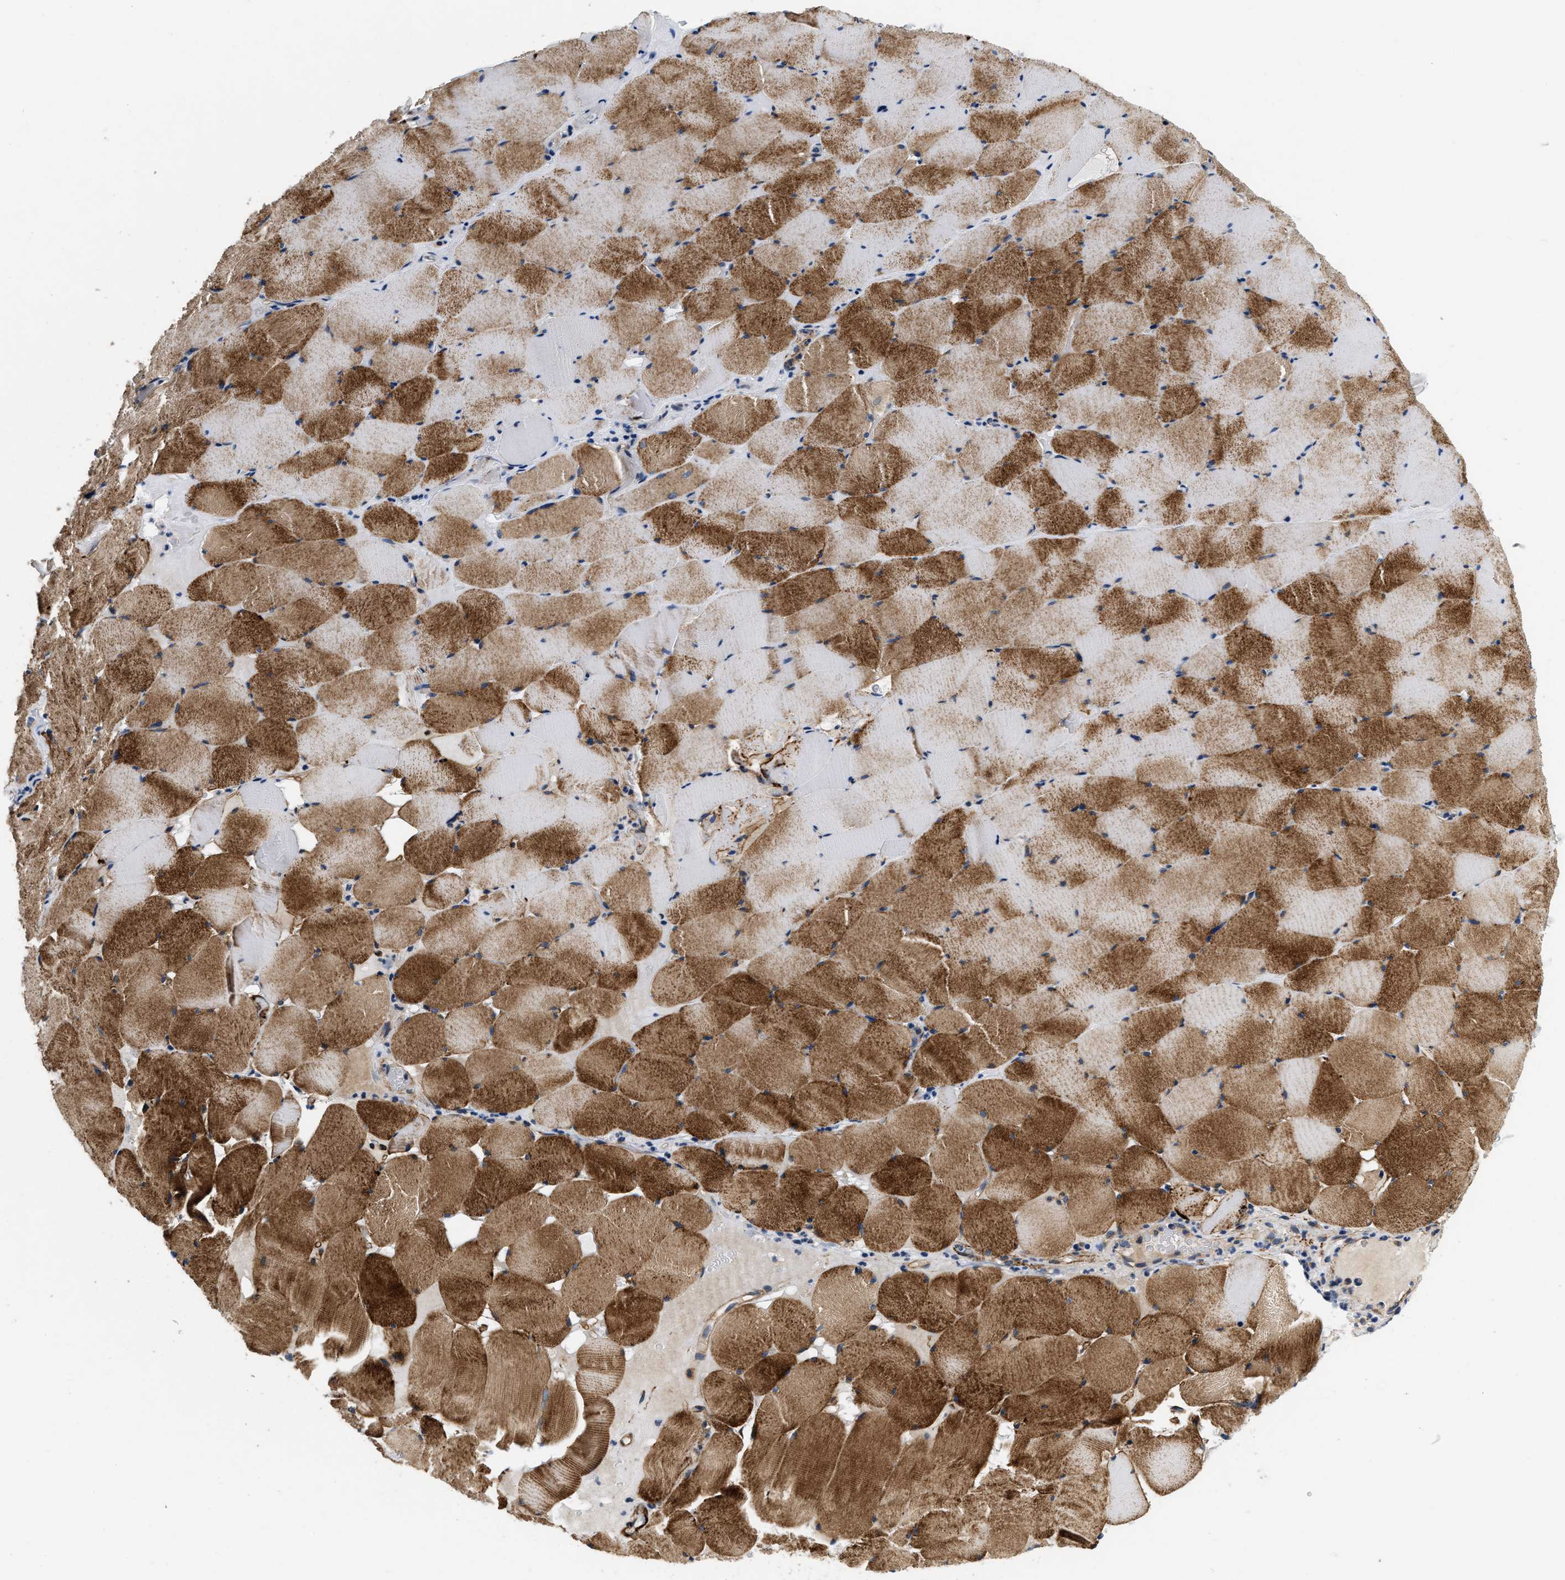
{"staining": {"intensity": "strong", "quantity": ">75%", "location": "cytoplasmic/membranous"}, "tissue": "skeletal muscle", "cell_type": "Myocytes", "image_type": "normal", "snomed": [{"axis": "morphology", "description": "Normal tissue, NOS"}, {"axis": "topography", "description": "Skeletal muscle"}], "caption": "Immunohistochemistry (IHC) histopathology image of unremarkable skeletal muscle: skeletal muscle stained using immunohistochemistry displays high levels of strong protein expression localized specifically in the cytoplasmic/membranous of myocytes, appearing as a cytoplasmic/membranous brown color.", "gene": "NME6", "patient": {"sex": "male", "age": 62}}